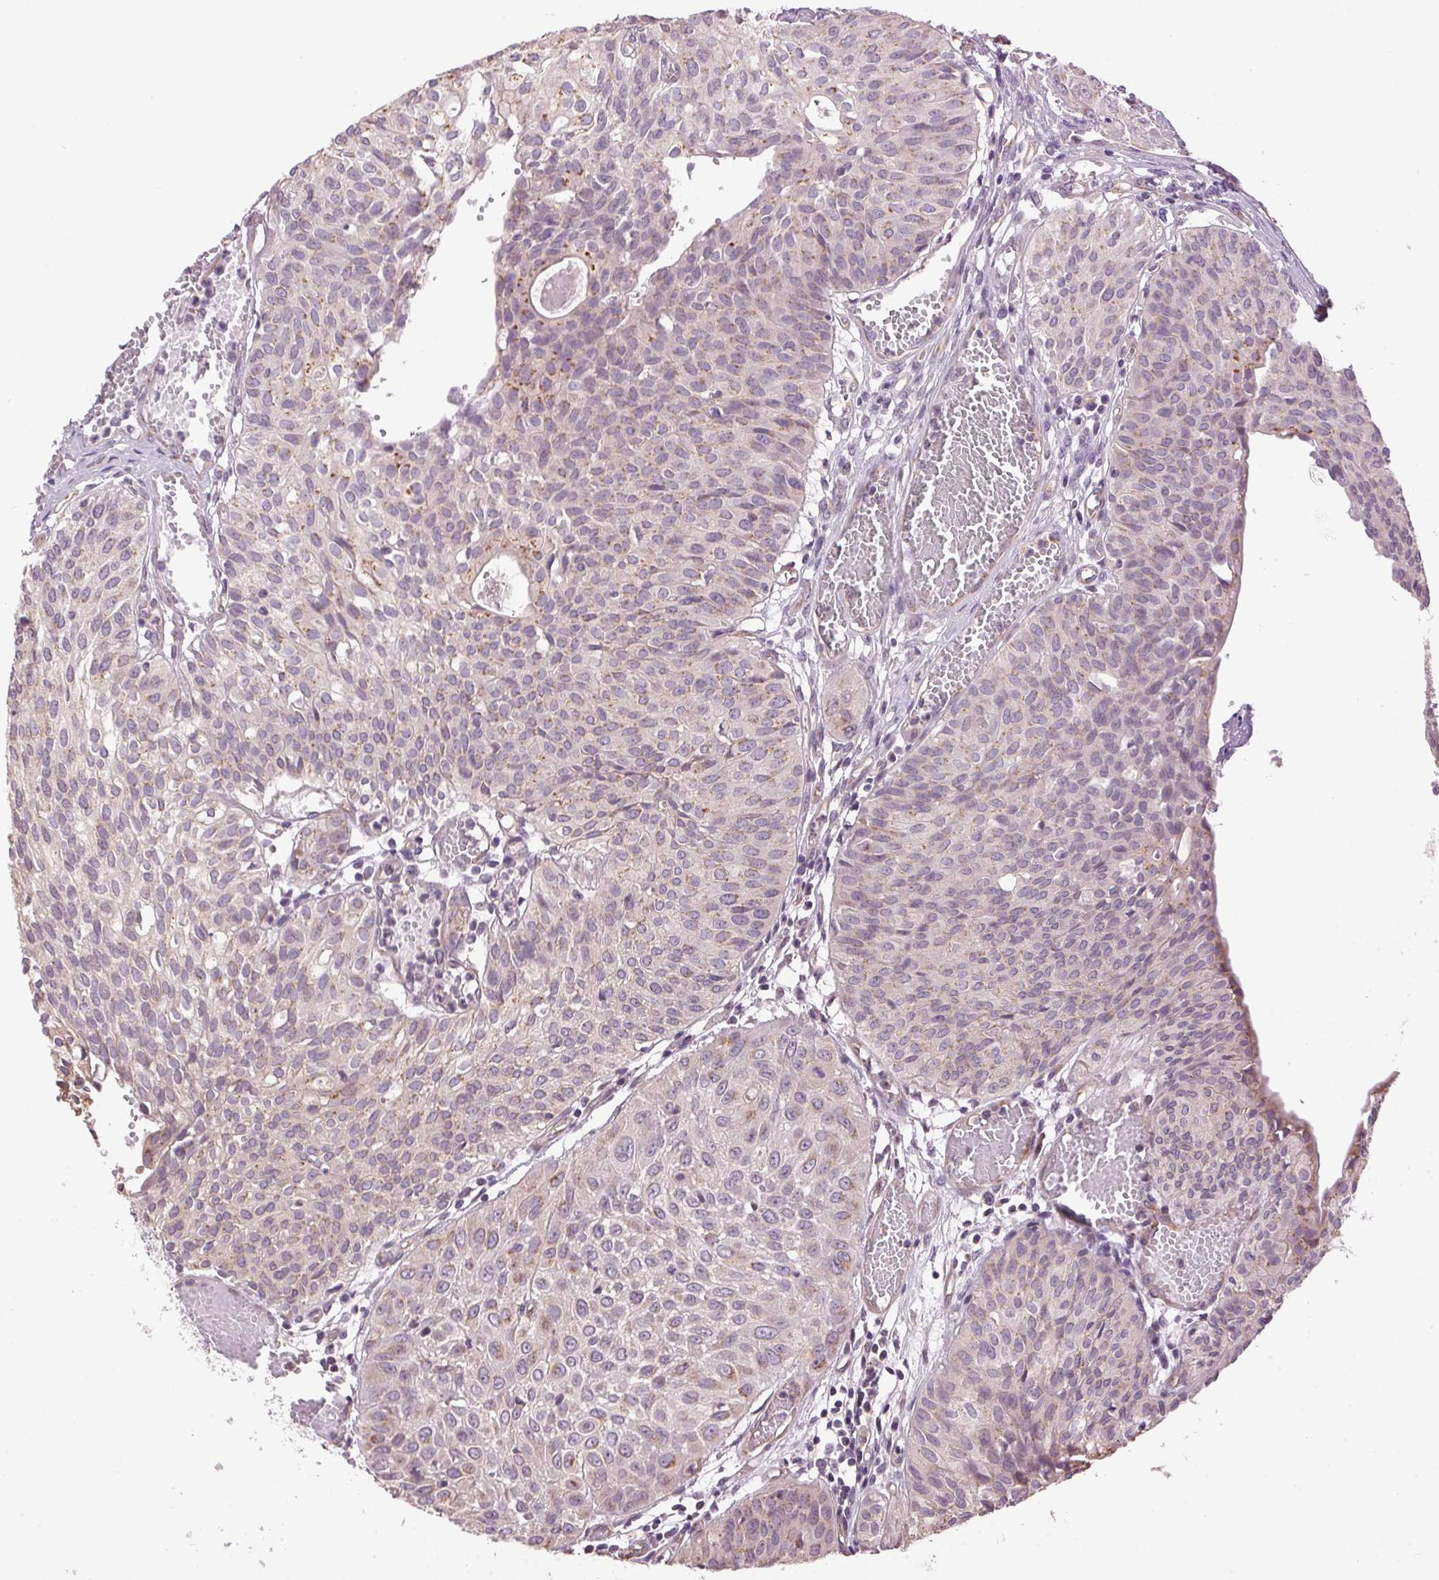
{"staining": {"intensity": "weak", "quantity": "<25%", "location": "cytoplasmic/membranous"}, "tissue": "urothelial cancer", "cell_type": "Tumor cells", "image_type": "cancer", "snomed": [{"axis": "morphology", "description": "Urothelial carcinoma, High grade"}, {"axis": "topography", "description": "Urinary bladder"}], "caption": "An immunohistochemistry (IHC) histopathology image of urothelial carcinoma (high-grade) is shown. There is no staining in tumor cells of urothelial carcinoma (high-grade). The staining was performed using DAB (3,3'-diaminobenzidine) to visualize the protein expression in brown, while the nuclei were stained in blue with hematoxylin (Magnification: 20x).", "gene": "GOLPH3", "patient": {"sex": "male", "age": 57}}